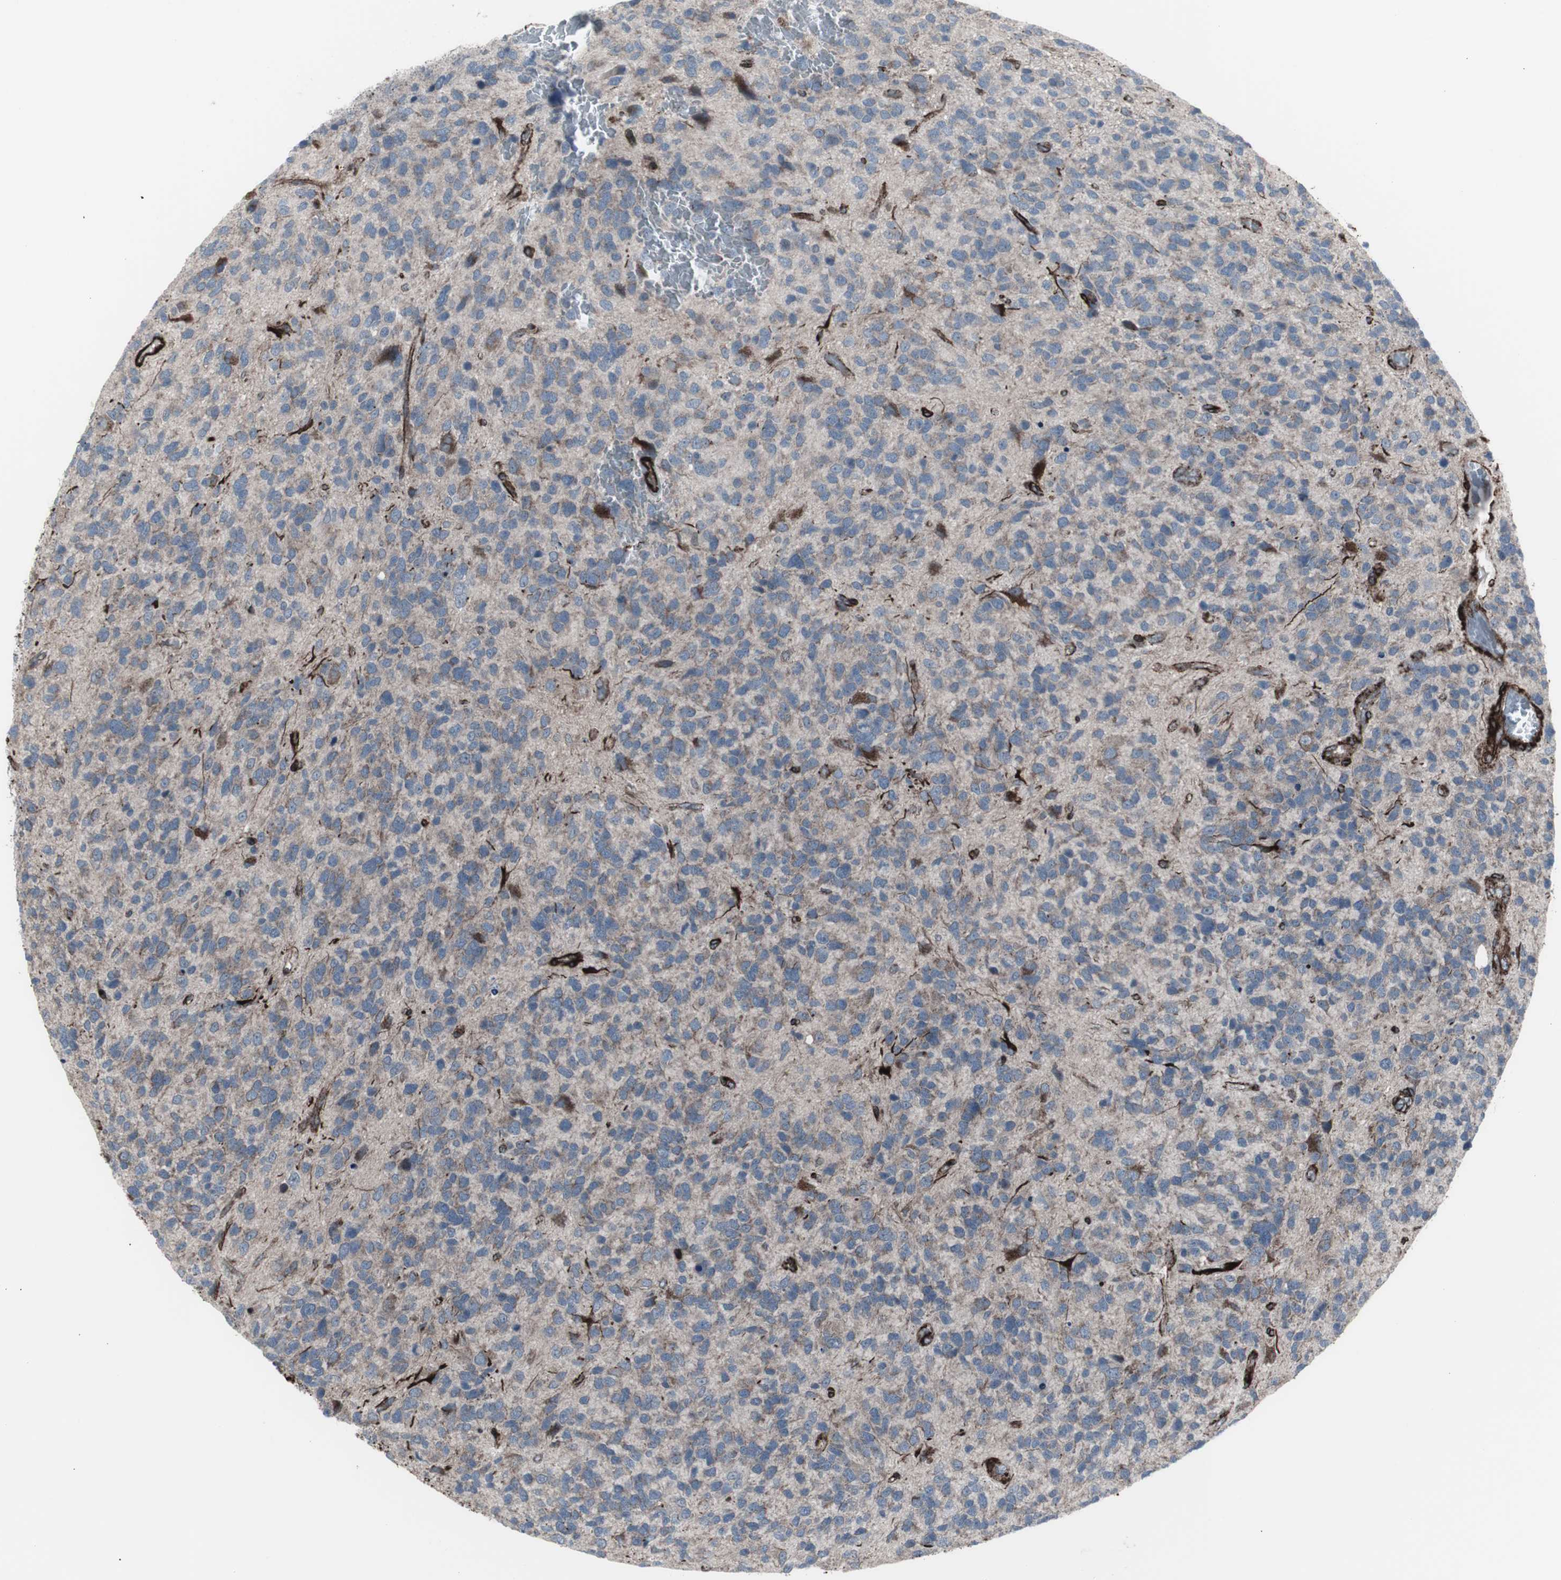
{"staining": {"intensity": "weak", "quantity": ">75%", "location": "cytoplasmic/membranous,nuclear"}, "tissue": "glioma", "cell_type": "Tumor cells", "image_type": "cancer", "snomed": [{"axis": "morphology", "description": "Glioma, malignant, High grade"}, {"axis": "topography", "description": "Brain"}], "caption": "High-grade glioma (malignant) stained with a brown dye demonstrates weak cytoplasmic/membranous and nuclear positive staining in approximately >75% of tumor cells.", "gene": "PDGFA", "patient": {"sex": "female", "age": 58}}